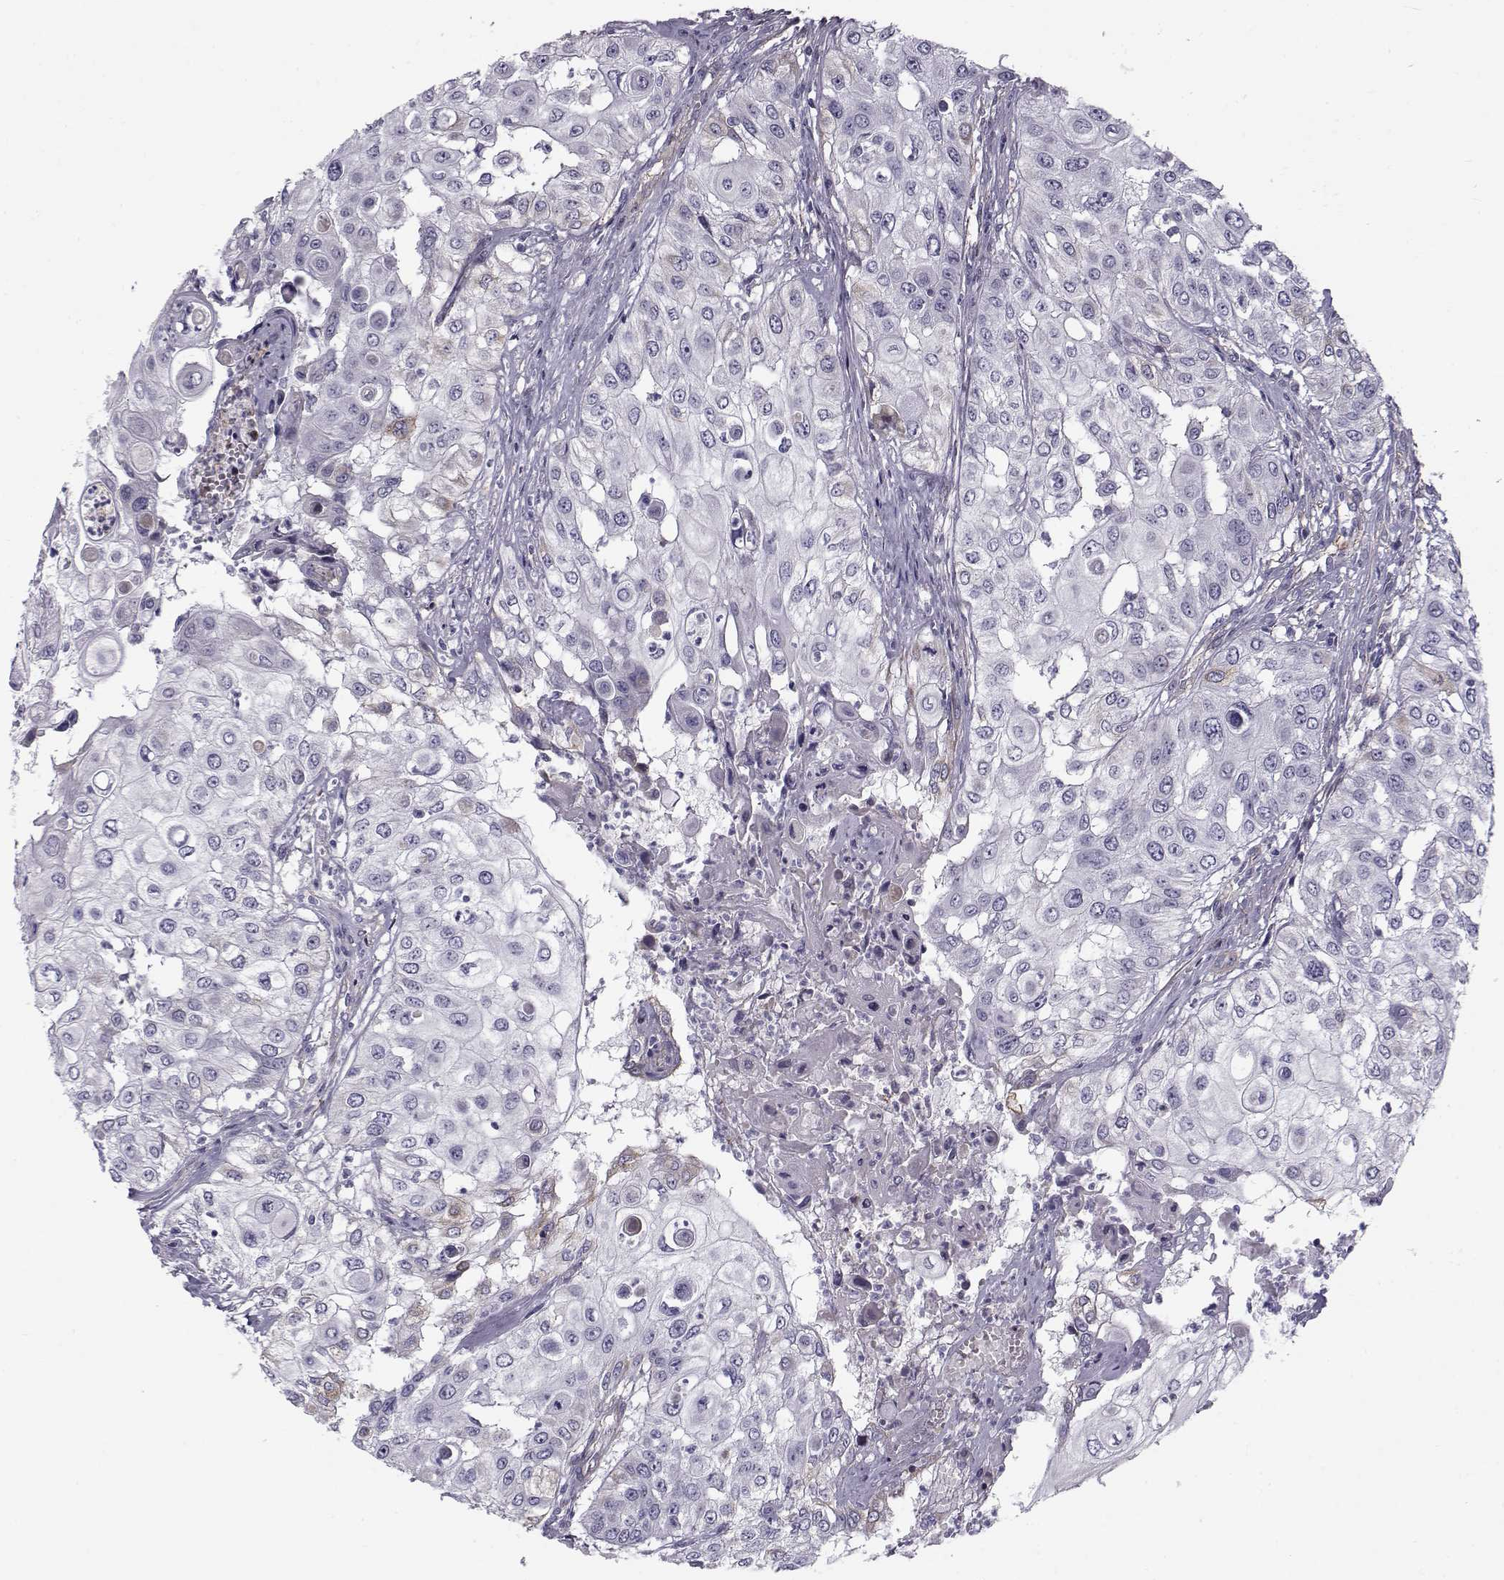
{"staining": {"intensity": "negative", "quantity": "none", "location": "none"}, "tissue": "urothelial cancer", "cell_type": "Tumor cells", "image_type": "cancer", "snomed": [{"axis": "morphology", "description": "Urothelial carcinoma, High grade"}, {"axis": "topography", "description": "Urinary bladder"}], "caption": "Protein analysis of urothelial cancer shows no significant staining in tumor cells.", "gene": "LRRC27", "patient": {"sex": "female", "age": 79}}